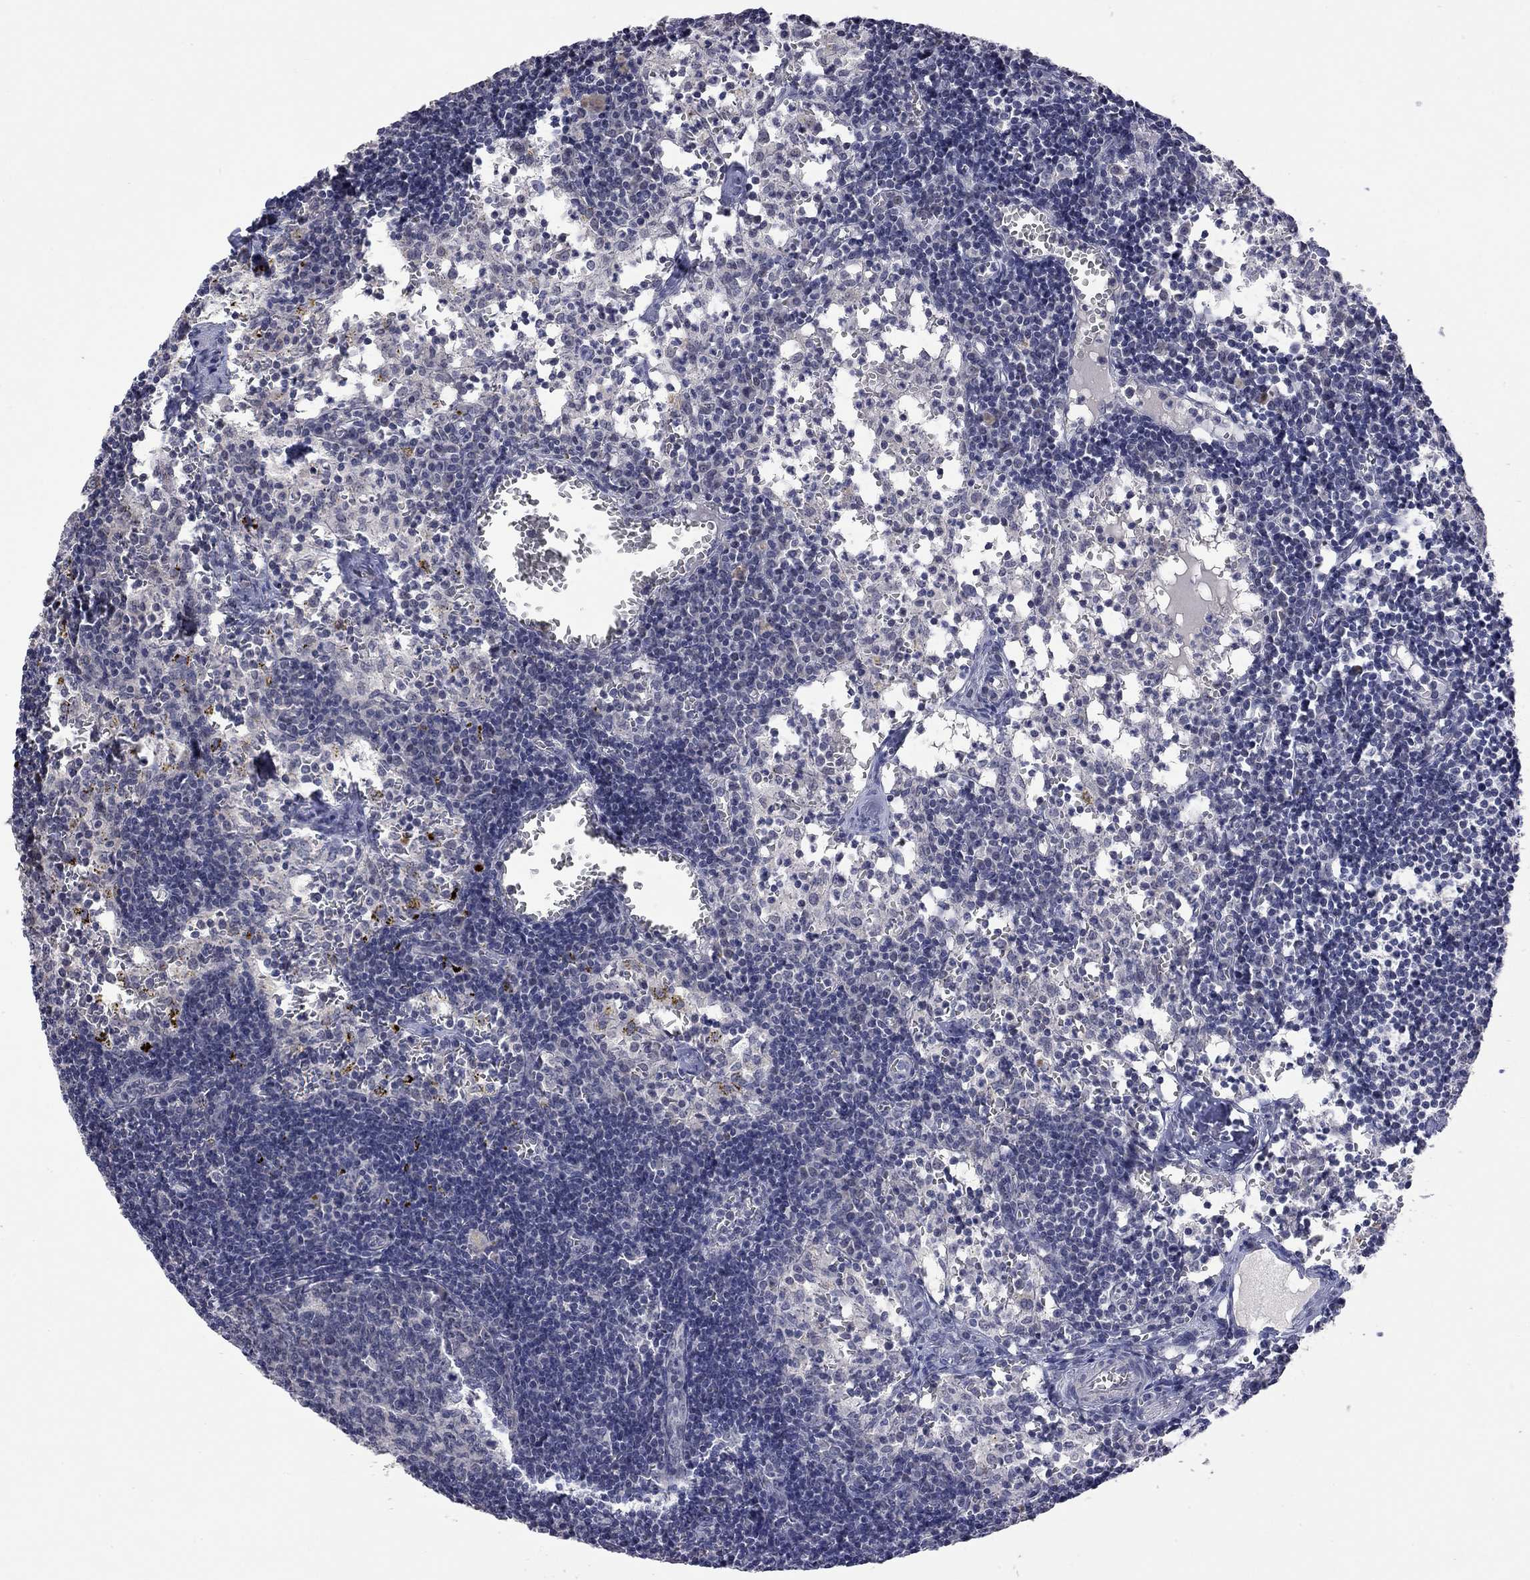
{"staining": {"intensity": "negative", "quantity": "none", "location": "none"}, "tissue": "lymph node", "cell_type": "Germinal center cells", "image_type": "normal", "snomed": [{"axis": "morphology", "description": "Normal tissue, NOS"}, {"axis": "topography", "description": "Lymph node"}], "caption": "Immunohistochemistry (IHC) micrograph of benign lymph node stained for a protein (brown), which demonstrates no expression in germinal center cells.", "gene": "FABP12", "patient": {"sex": "female", "age": 52}}